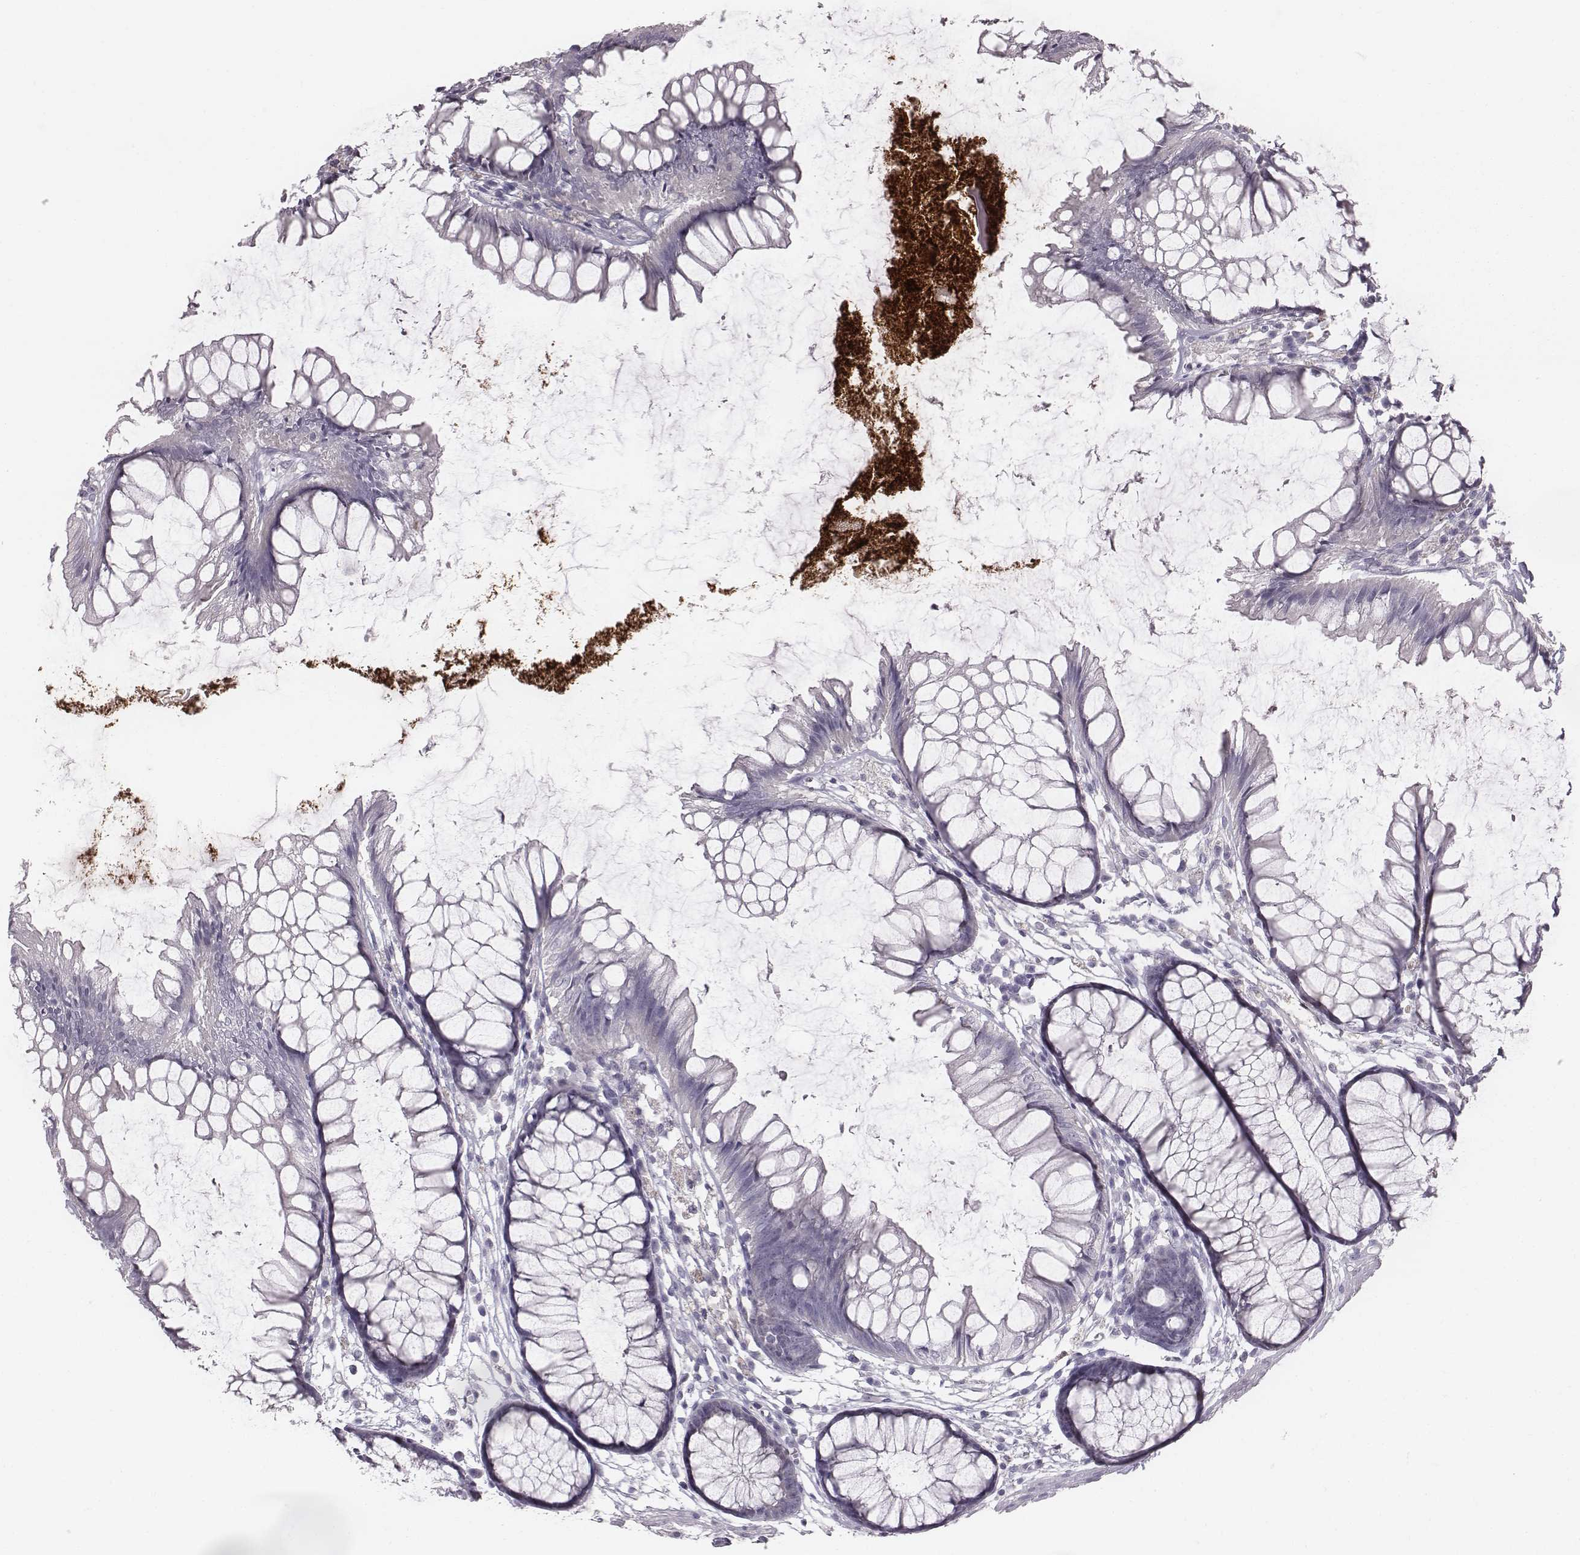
{"staining": {"intensity": "negative", "quantity": "none", "location": "none"}, "tissue": "colon", "cell_type": "Endothelial cells", "image_type": "normal", "snomed": [{"axis": "morphology", "description": "Normal tissue, NOS"}, {"axis": "morphology", "description": "Adenocarcinoma, NOS"}, {"axis": "topography", "description": "Colon"}], "caption": "Human colon stained for a protein using IHC displays no positivity in endothelial cells.", "gene": "ENSG00000284762", "patient": {"sex": "male", "age": 65}}